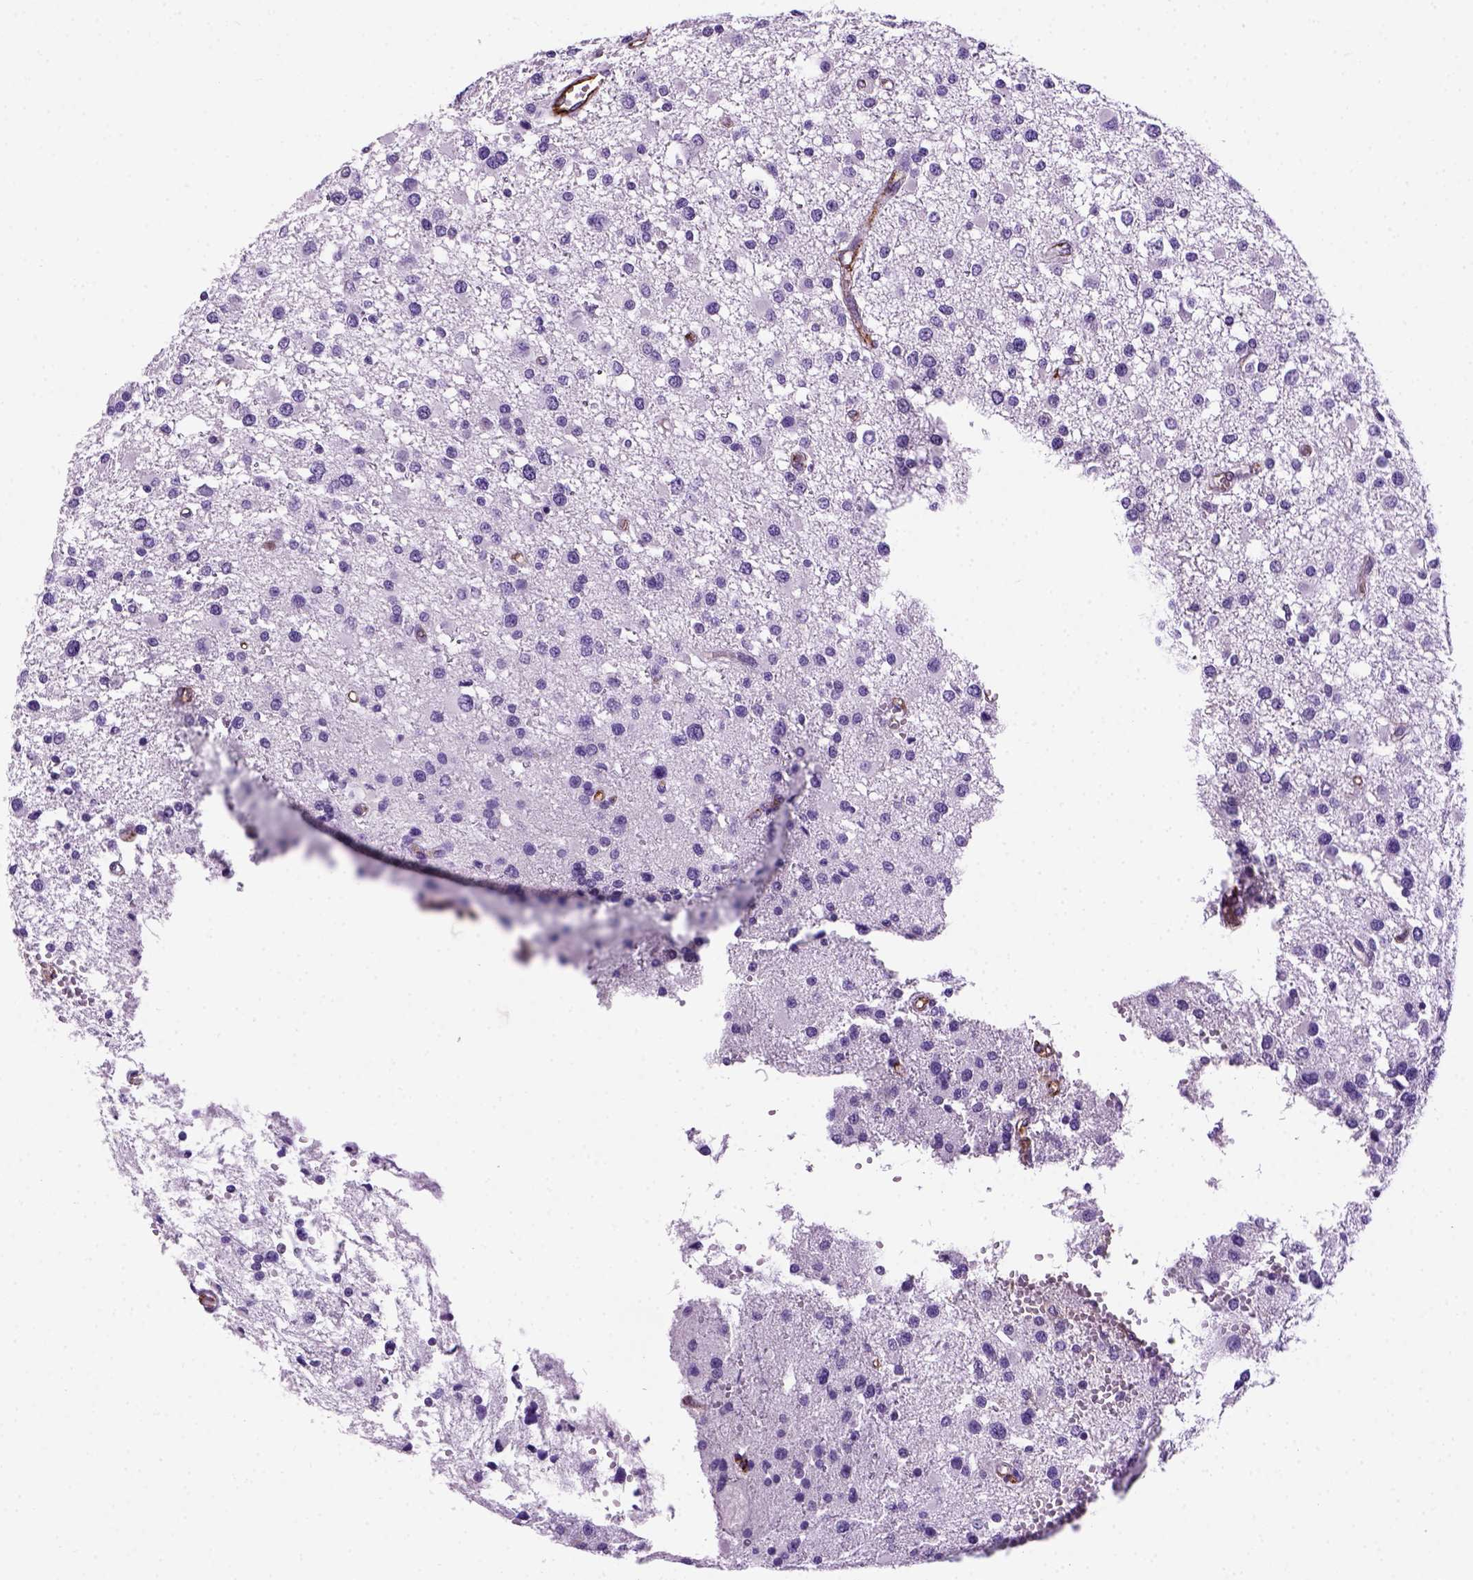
{"staining": {"intensity": "negative", "quantity": "none", "location": "none"}, "tissue": "glioma", "cell_type": "Tumor cells", "image_type": "cancer", "snomed": [{"axis": "morphology", "description": "Glioma, malignant, High grade"}, {"axis": "topography", "description": "Brain"}], "caption": "This is an immunohistochemistry micrograph of glioma. There is no staining in tumor cells.", "gene": "VWF", "patient": {"sex": "male", "age": 54}}